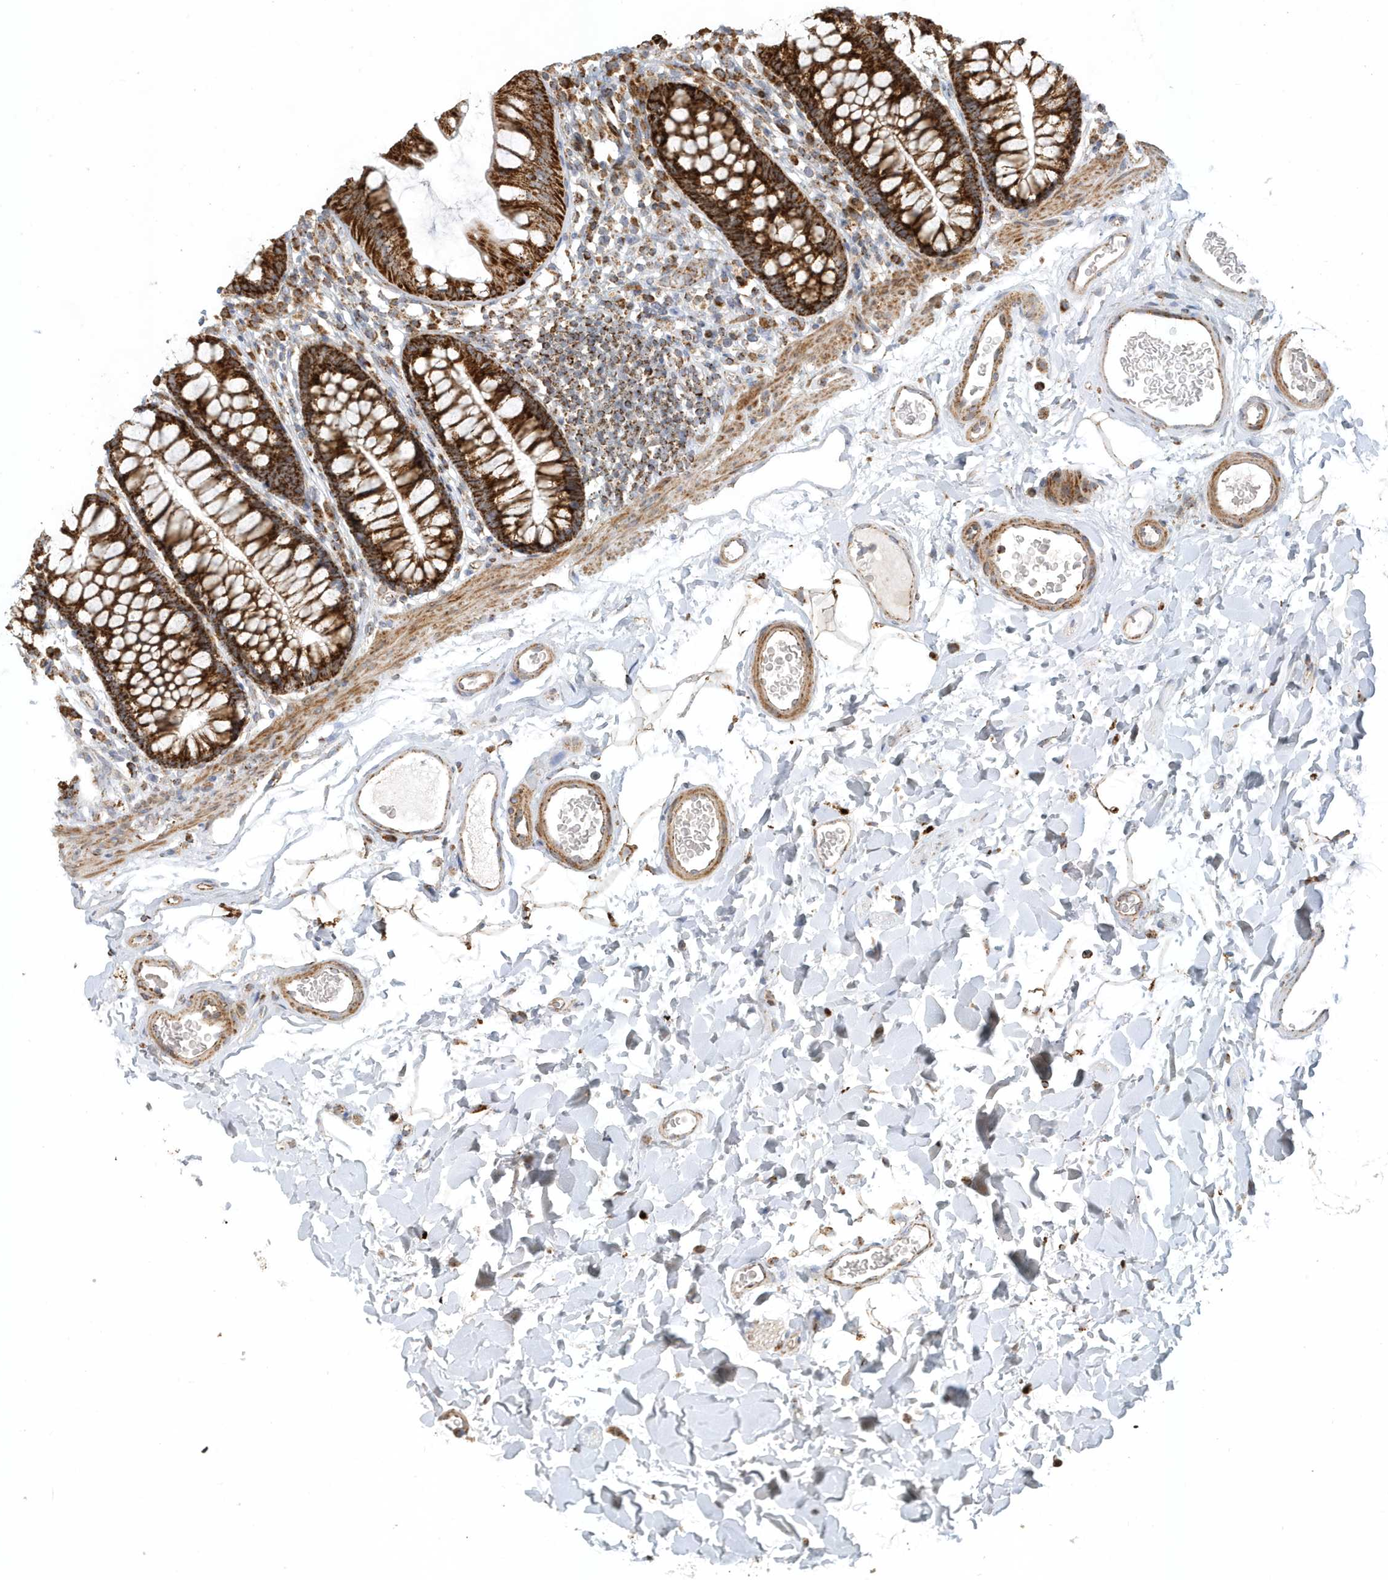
{"staining": {"intensity": "moderate", "quantity": ">75%", "location": "cytoplasmic/membranous"}, "tissue": "colon", "cell_type": "Endothelial cells", "image_type": "normal", "snomed": [{"axis": "morphology", "description": "Normal tissue, NOS"}, {"axis": "topography", "description": "Colon"}], "caption": "Endothelial cells display medium levels of moderate cytoplasmic/membranous staining in approximately >75% of cells in benign human colon. The protein is stained brown, and the nuclei are stained in blue (DAB (3,3'-diaminobenzidine) IHC with brightfield microscopy, high magnification).", "gene": "MAN1A1", "patient": {"sex": "female", "age": 62}}